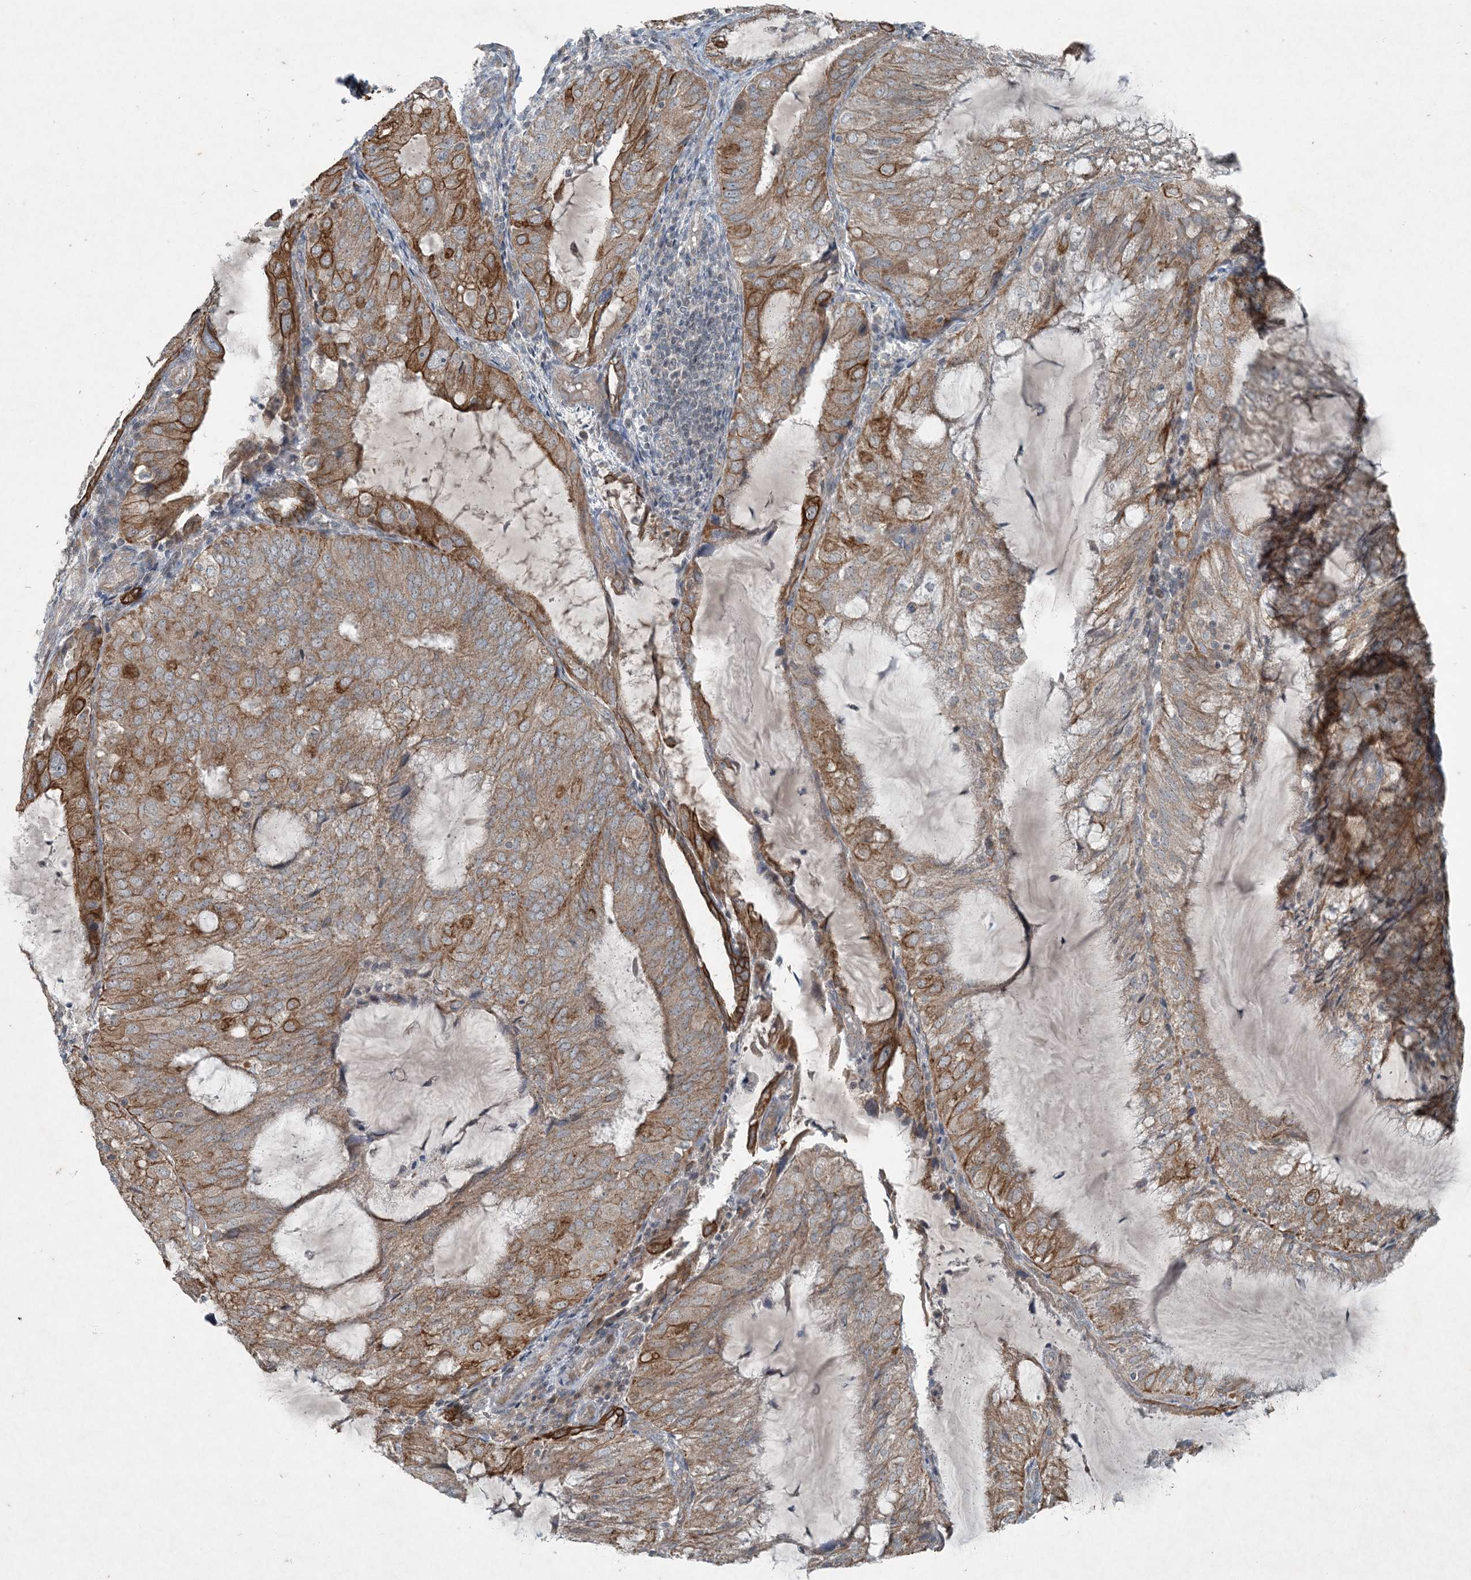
{"staining": {"intensity": "moderate", "quantity": ">75%", "location": "cytoplasmic/membranous"}, "tissue": "endometrial cancer", "cell_type": "Tumor cells", "image_type": "cancer", "snomed": [{"axis": "morphology", "description": "Adenocarcinoma, NOS"}, {"axis": "topography", "description": "Endometrium"}], "caption": "Adenocarcinoma (endometrial) stained with DAB (3,3'-diaminobenzidine) immunohistochemistry (IHC) exhibits medium levels of moderate cytoplasmic/membranous expression in approximately >75% of tumor cells.", "gene": "PC", "patient": {"sex": "female", "age": 81}}